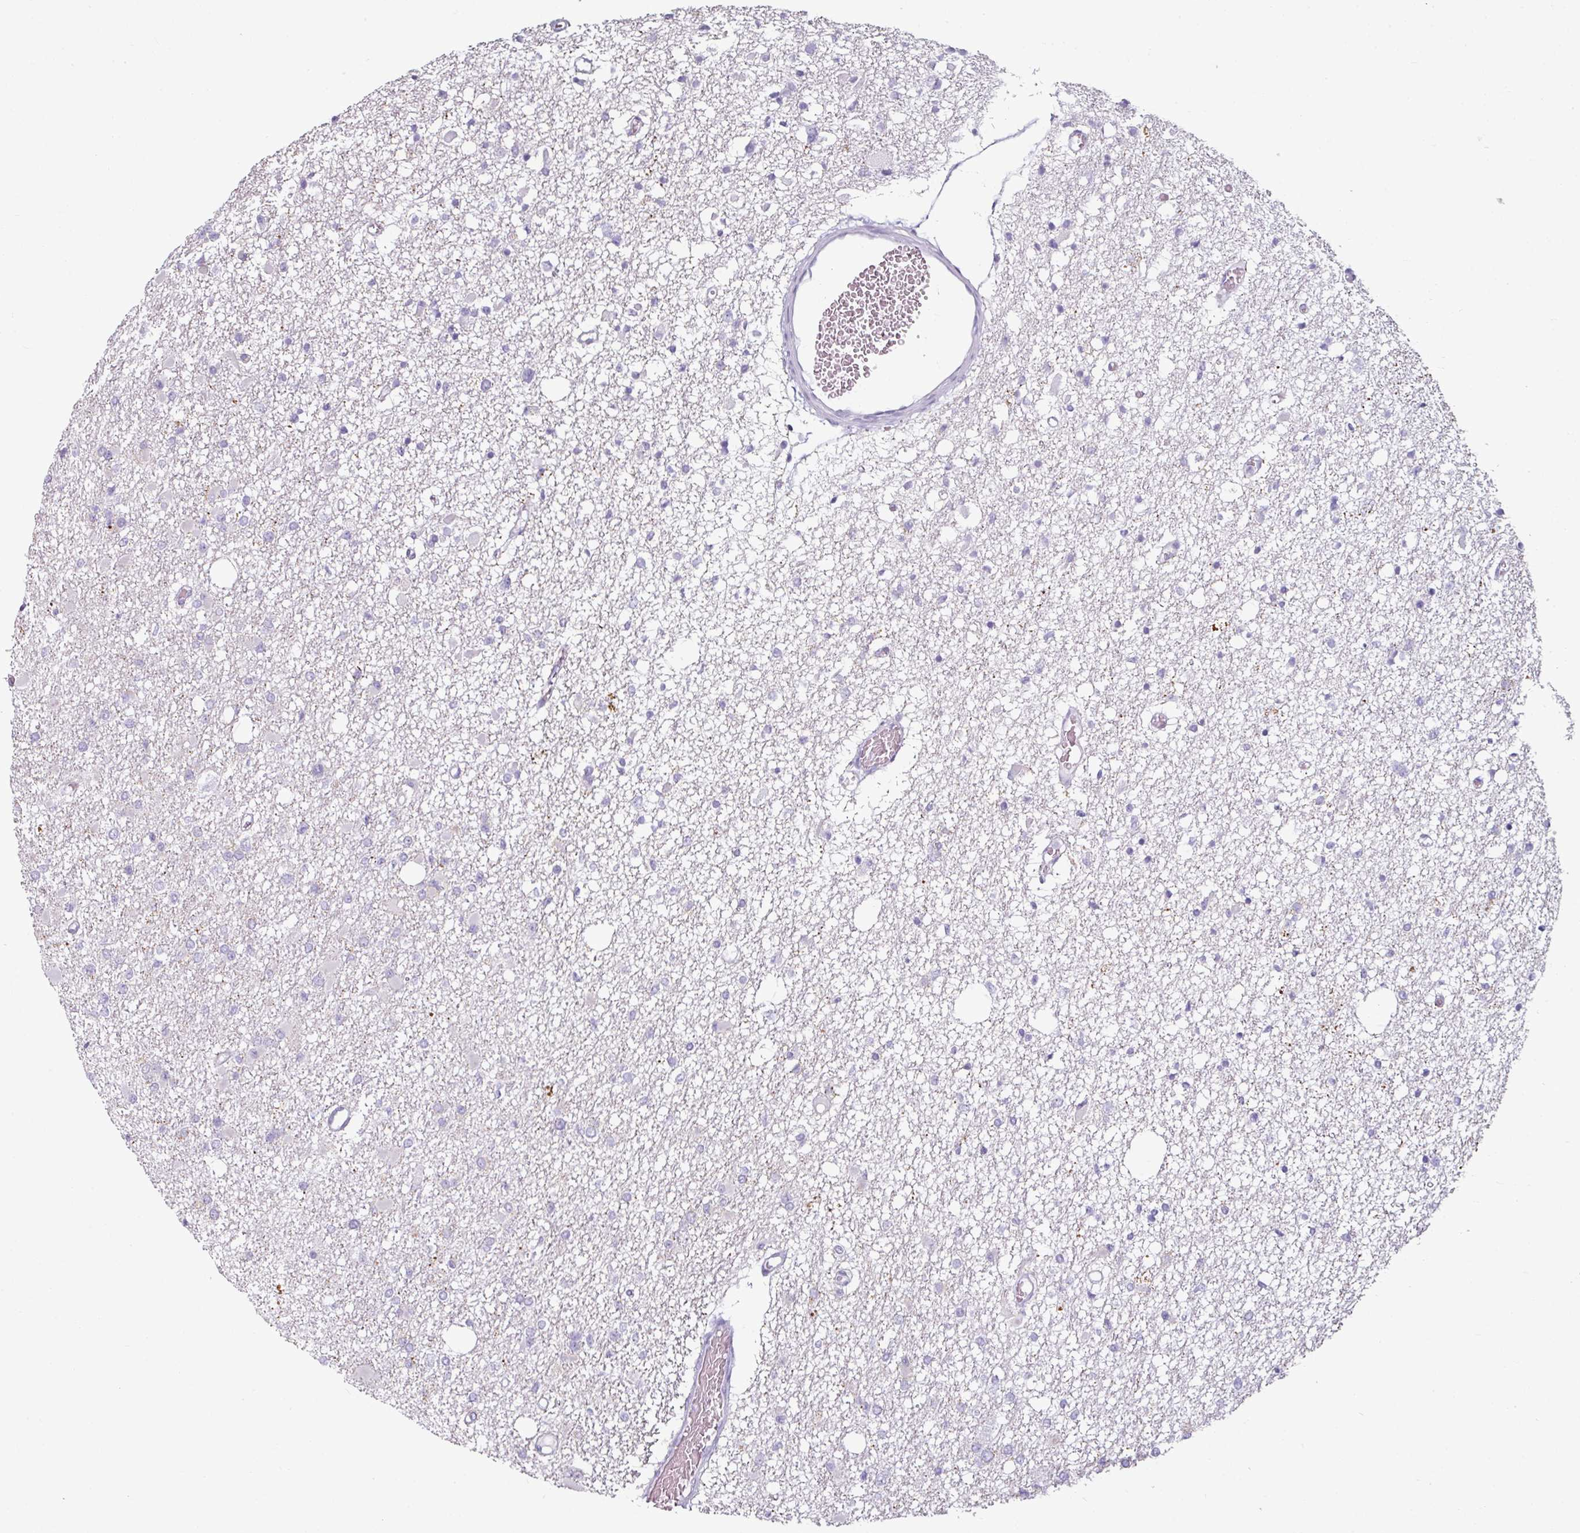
{"staining": {"intensity": "negative", "quantity": "none", "location": "none"}, "tissue": "glioma", "cell_type": "Tumor cells", "image_type": "cancer", "snomed": [{"axis": "morphology", "description": "Glioma, malignant, Low grade"}, {"axis": "topography", "description": "Brain"}], "caption": "Immunohistochemical staining of human glioma demonstrates no significant positivity in tumor cells.", "gene": "CLCA1", "patient": {"sex": "female", "age": 22}}